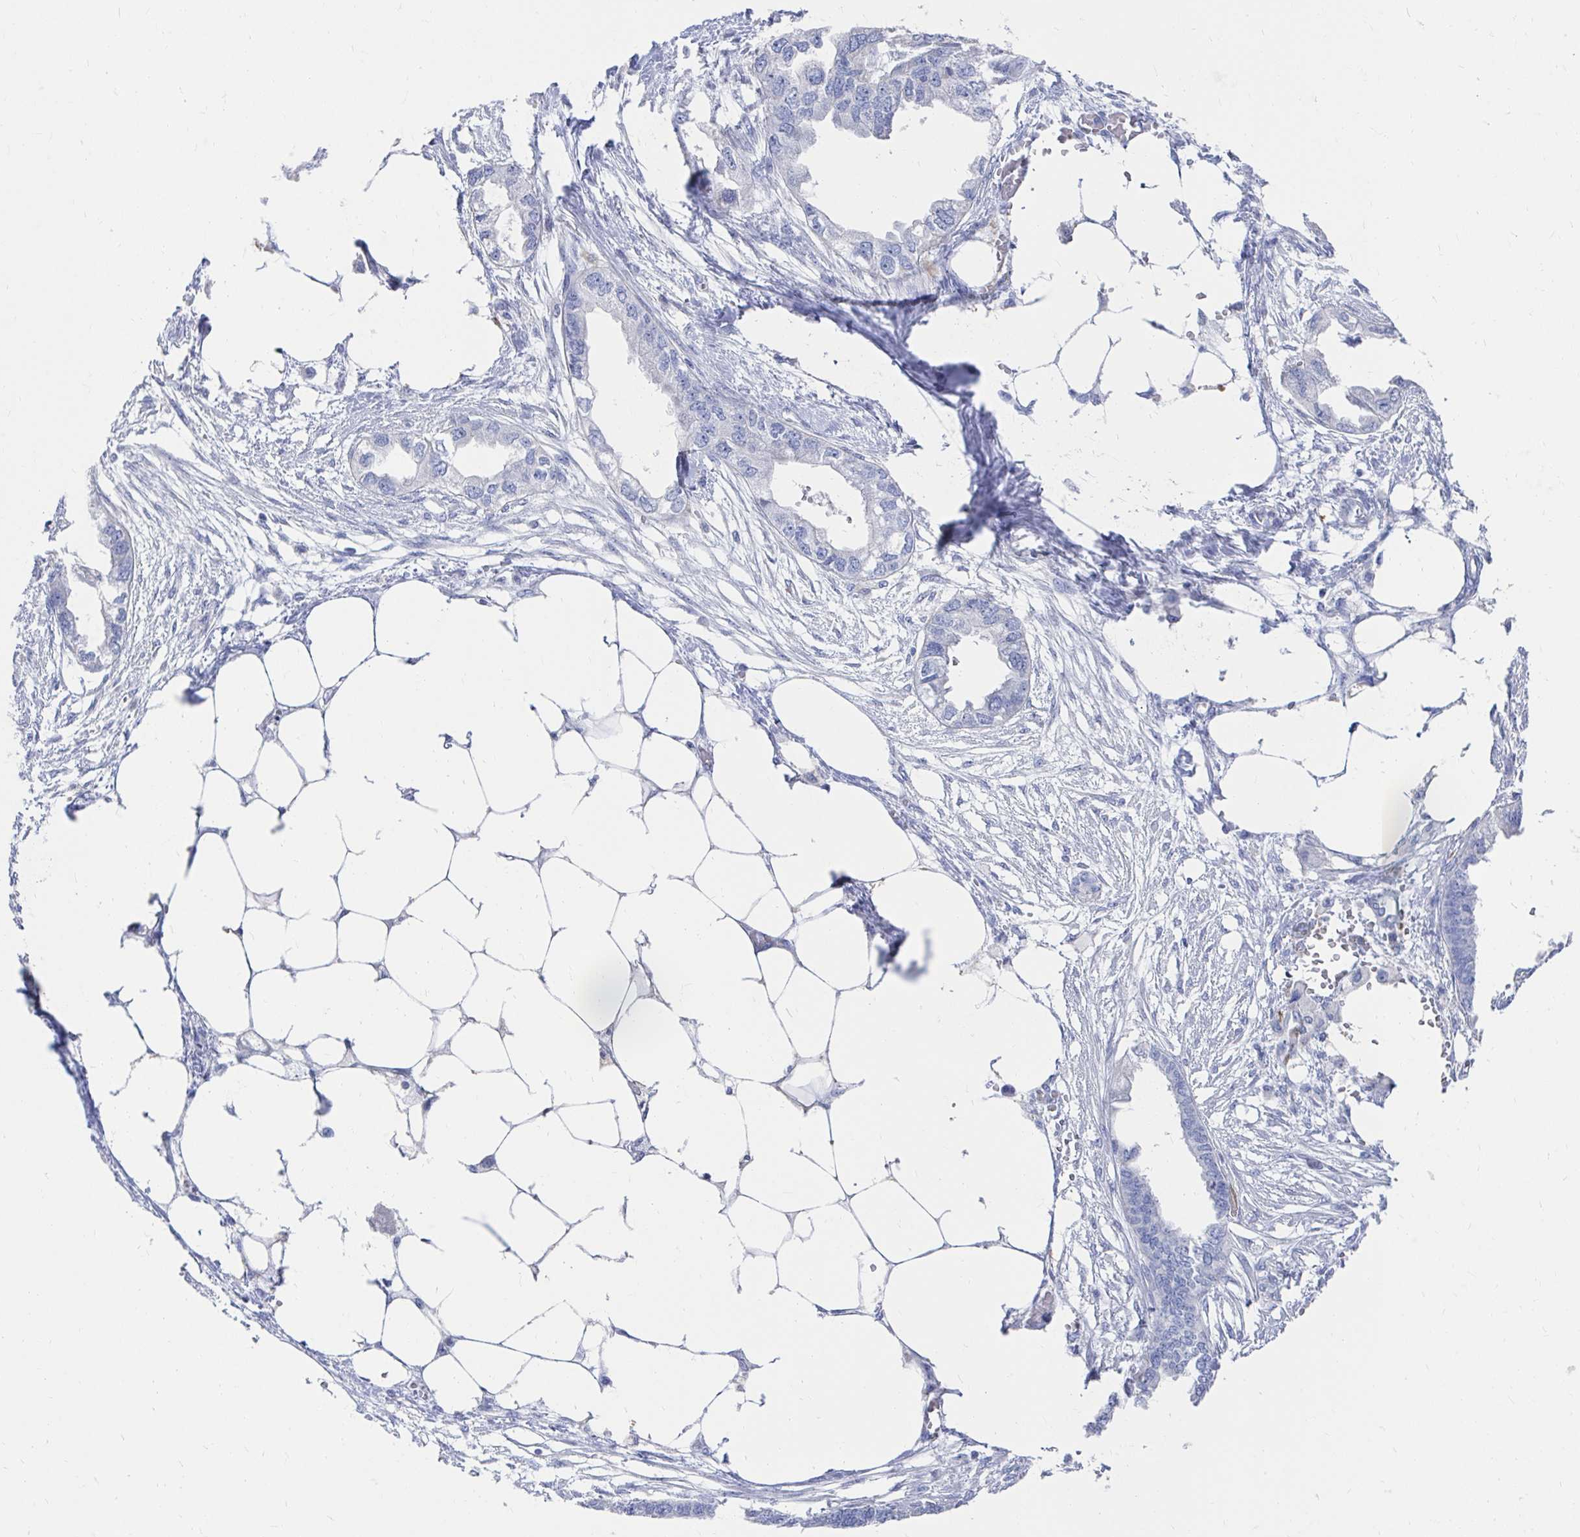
{"staining": {"intensity": "negative", "quantity": "none", "location": "none"}, "tissue": "endometrial cancer", "cell_type": "Tumor cells", "image_type": "cancer", "snomed": [{"axis": "morphology", "description": "Adenocarcinoma, NOS"}, {"axis": "morphology", "description": "Adenocarcinoma, metastatic, NOS"}, {"axis": "topography", "description": "Adipose tissue"}, {"axis": "topography", "description": "Endometrium"}], "caption": "Tumor cells show no significant staining in endometrial cancer (metastatic adenocarcinoma).", "gene": "LAMC3", "patient": {"sex": "female", "age": 67}}